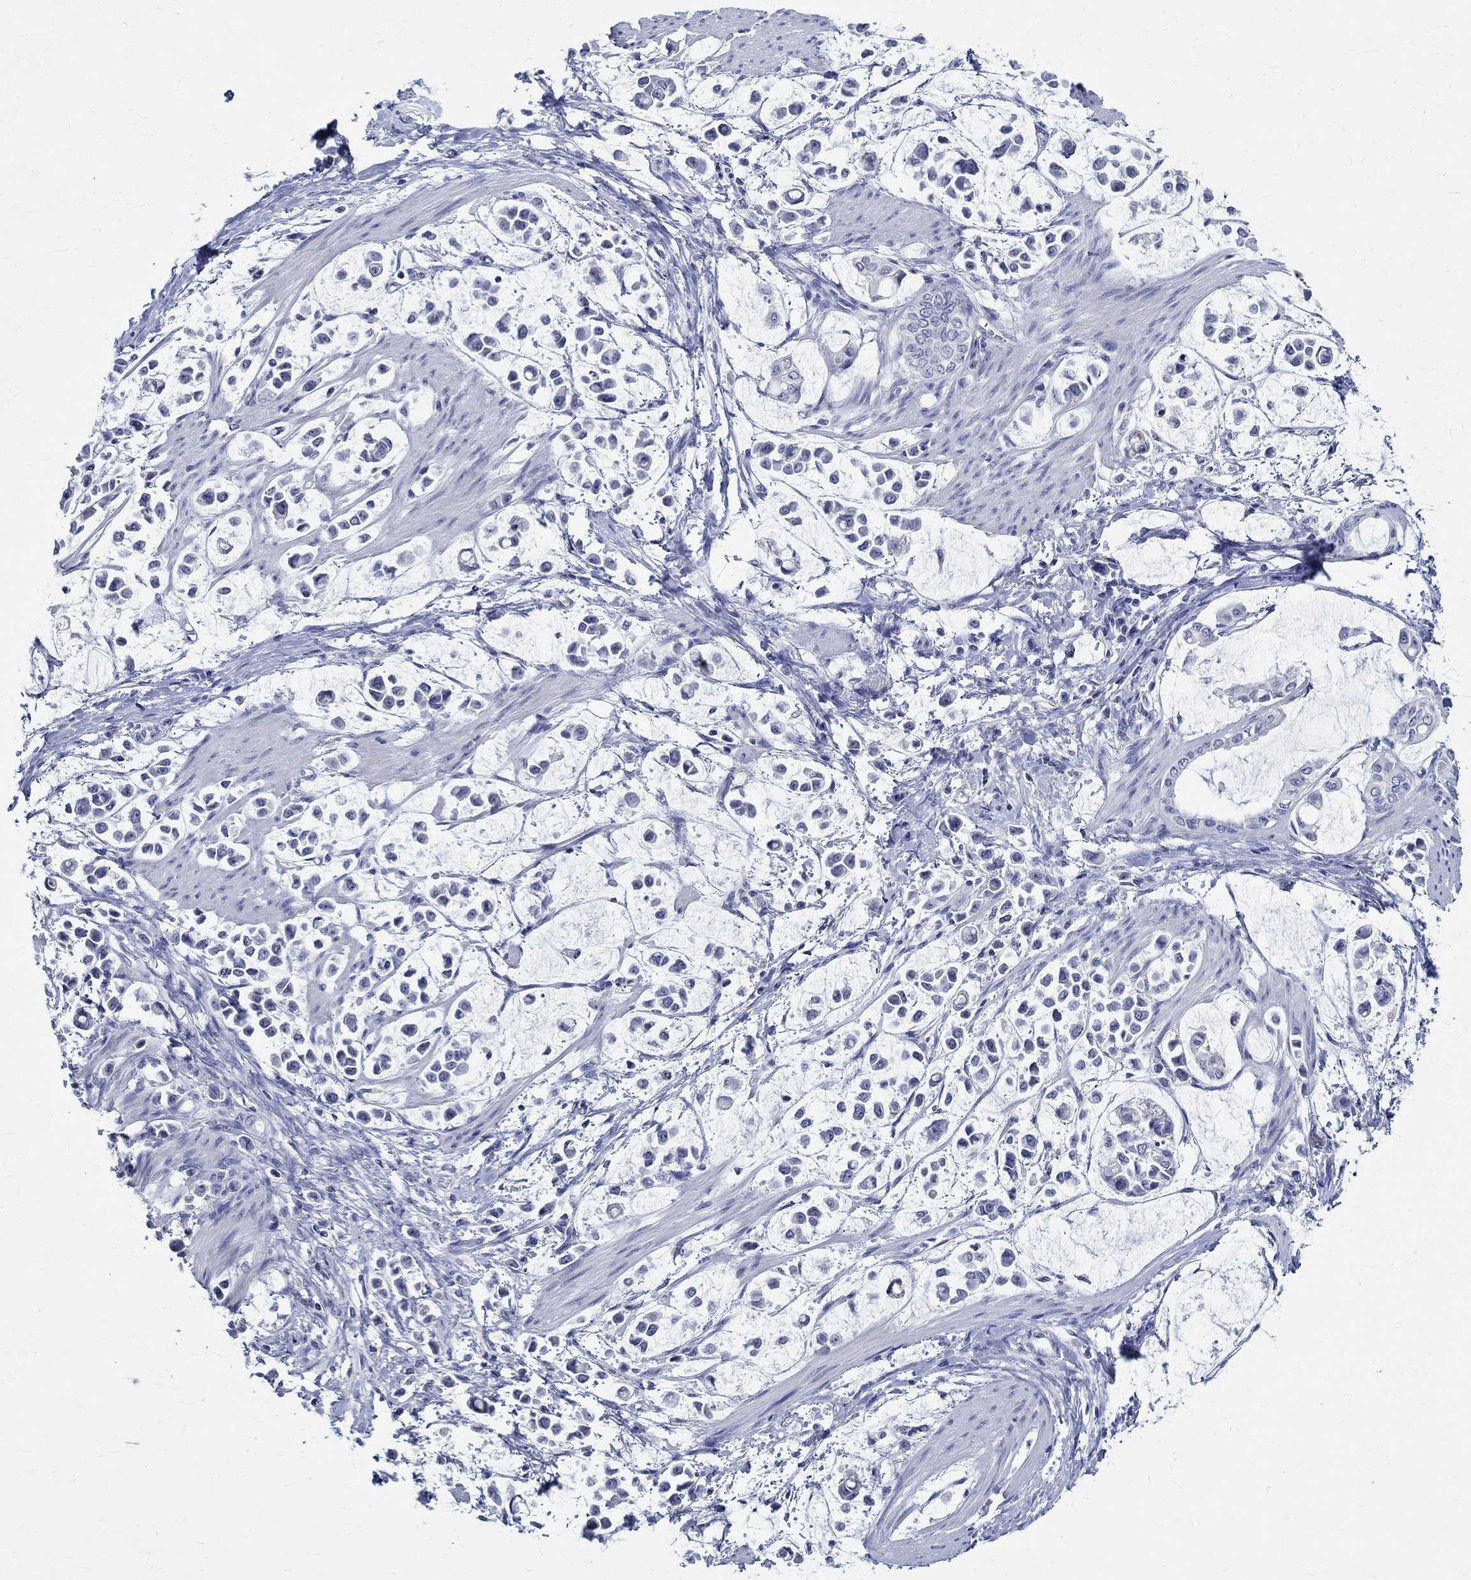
{"staining": {"intensity": "negative", "quantity": "none", "location": "none"}, "tissue": "stomach cancer", "cell_type": "Tumor cells", "image_type": "cancer", "snomed": [{"axis": "morphology", "description": "Adenocarcinoma, NOS"}, {"axis": "topography", "description": "Stomach"}], "caption": "High magnification brightfield microscopy of stomach cancer (adenocarcinoma) stained with DAB (3,3'-diaminobenzidine) (brown) and counterstained with hematoxylin (blue): tumor cells show no significant staining.", "gene": "CETN1", "patient": {"sex": "male", "age": 82}}